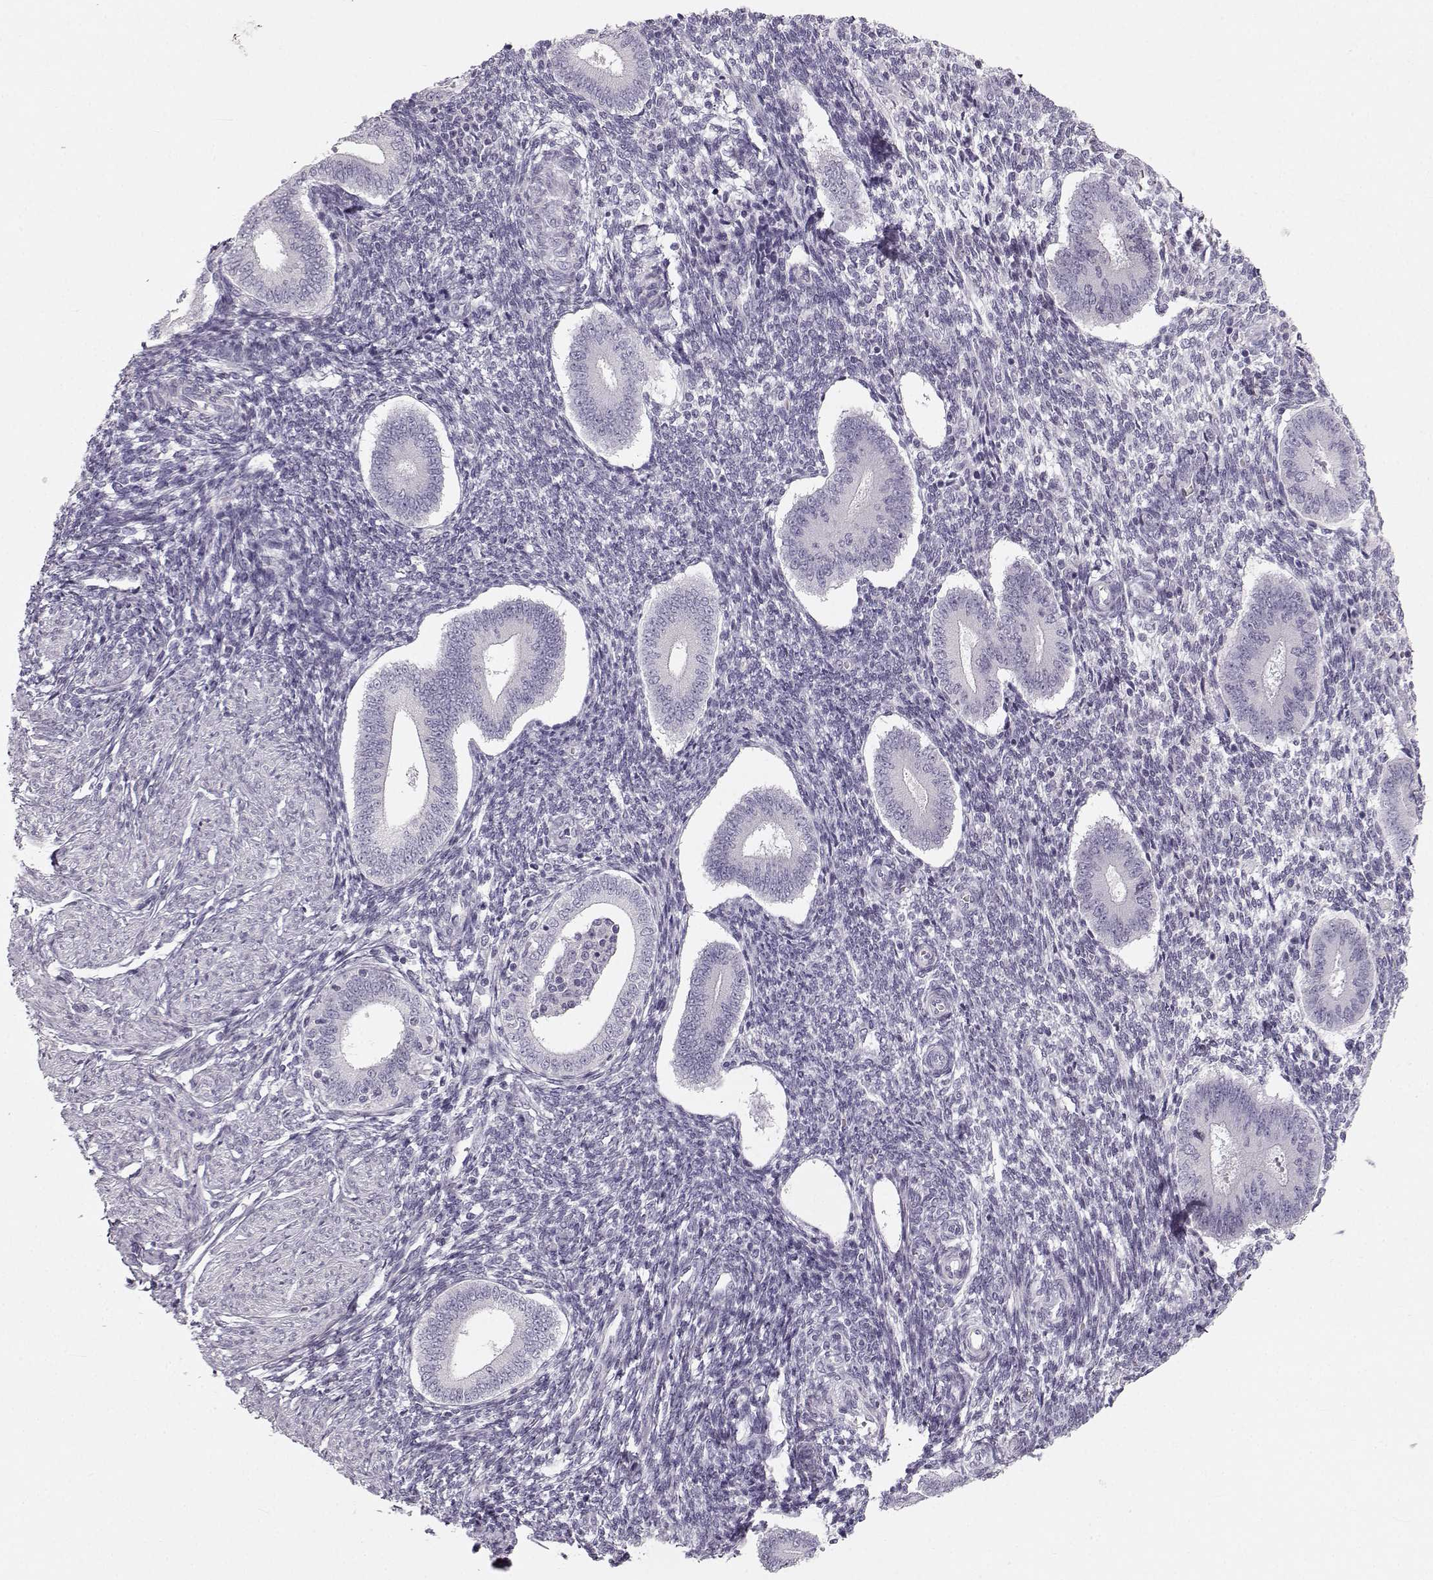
{"staining": {"intensity": "negative", "quantity": "none", "location": "none"}, "tissue": "endometrium", "cell_type": "Cells in endometrial stroma", "image_type": "normal", "snomed": [{"axis": "morphology", "description": "Normal tissue, NOS"}, {"axis": "topography", "description": "Endometrium"}], "caption": "The image reveals no significant expression in cells in endometrial stroma of endometrium.", "gene": "OIP5", "patient": {"sex": "female", "age": 40}}